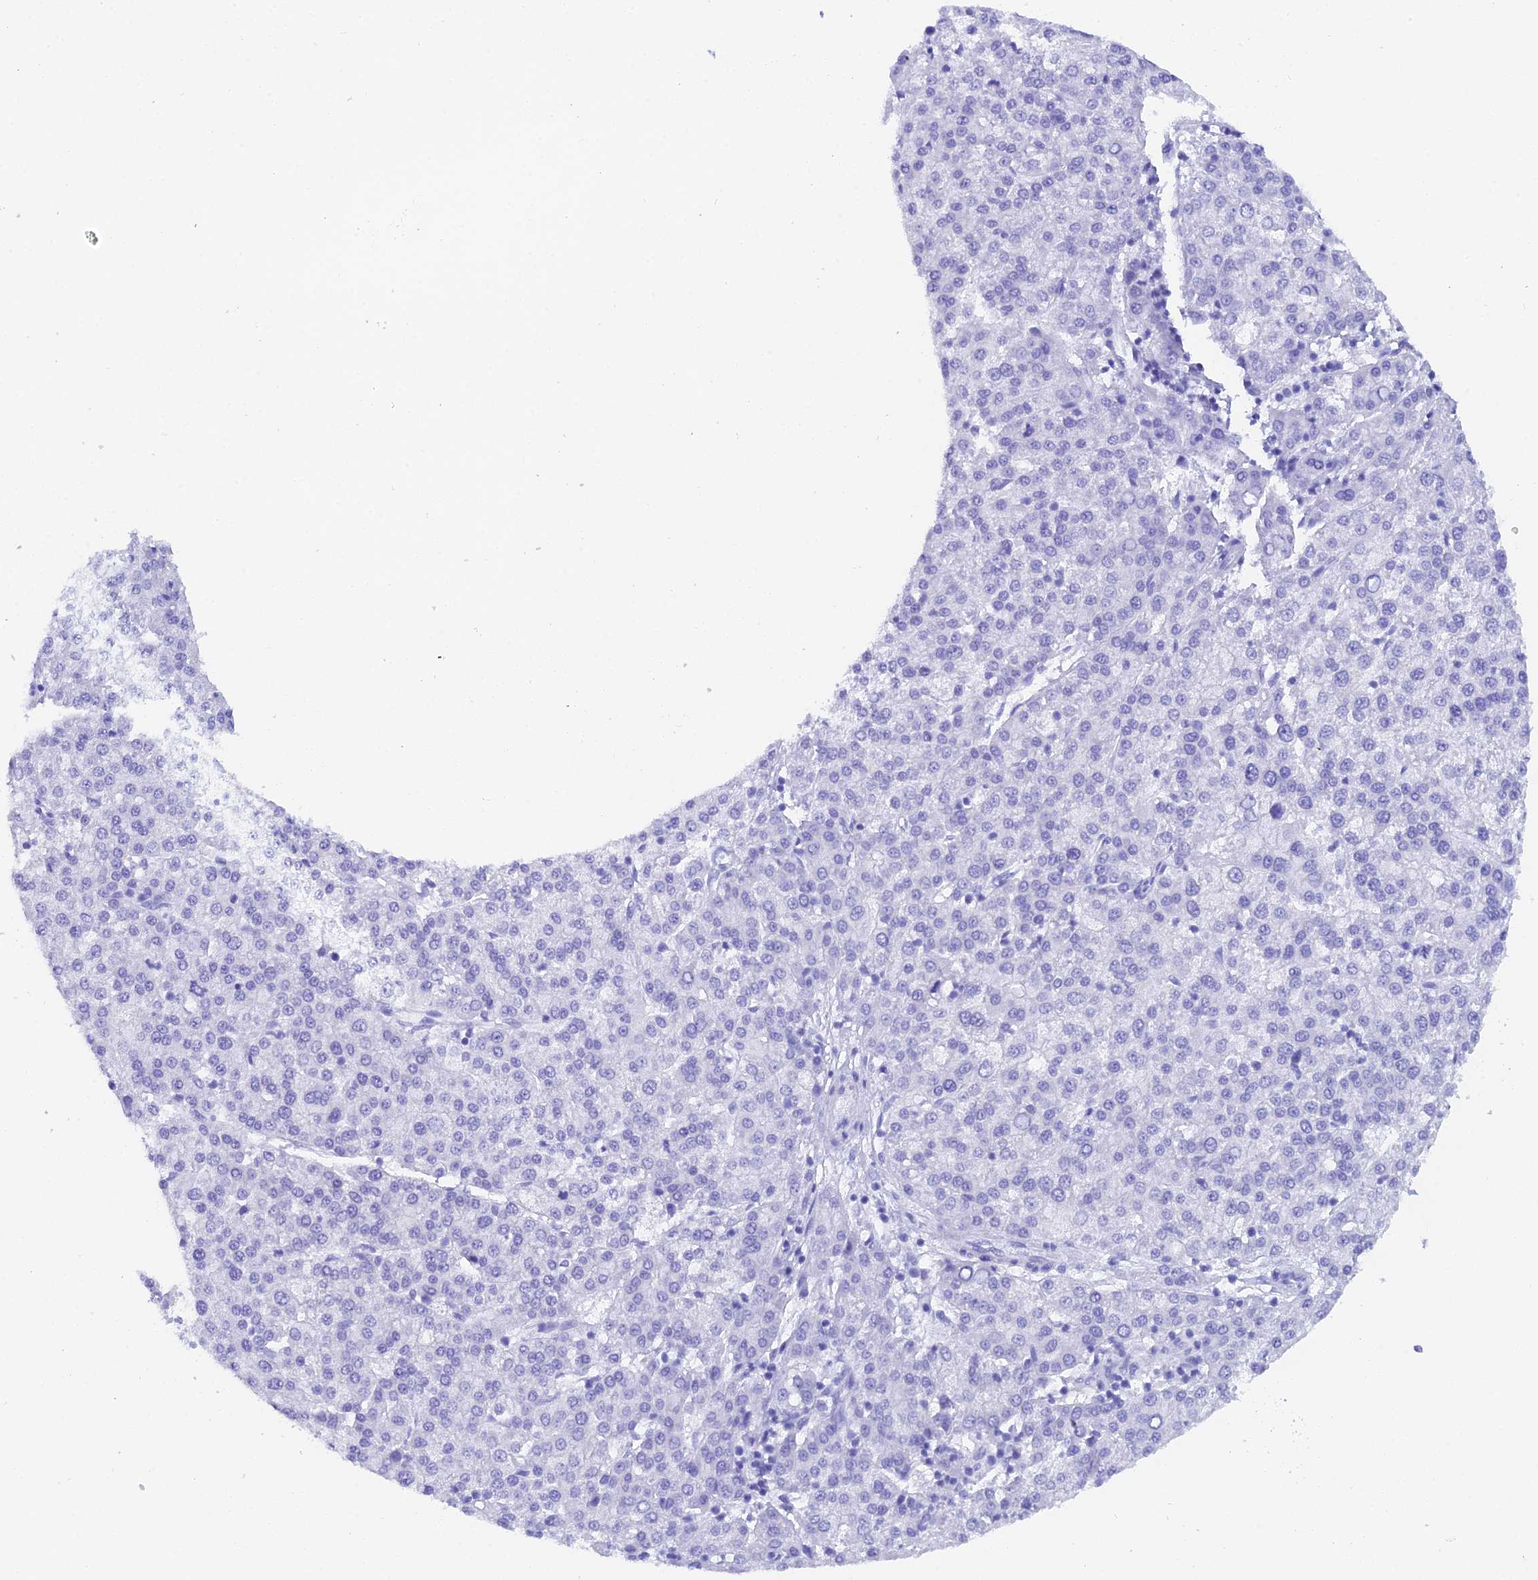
{"staining": {"intensity": "negative", "quantity": "none", "location": "none"}, "tissue": "liver cancer", "cell_type": "Tumor cells", "image_type": "cancer", "snomed": [{"axis": "morphology", "description": "Carcinoma, Hepatocellular, NOS"}, {"axis": "topography", "description": "Liver"}], "caption": "Immunohistochemistry (IHC) of liver cancer (hepatocellular carcinoma) displays no staining in tumor cells. Brightfield microscopy of IHC stained with DAB (3,3'-diaminobenzidine) (brown) and hematoxylin (blue), captured at high magnification.", "gene": "REG1A", "patient": {"sex": "female", "age": 58}}